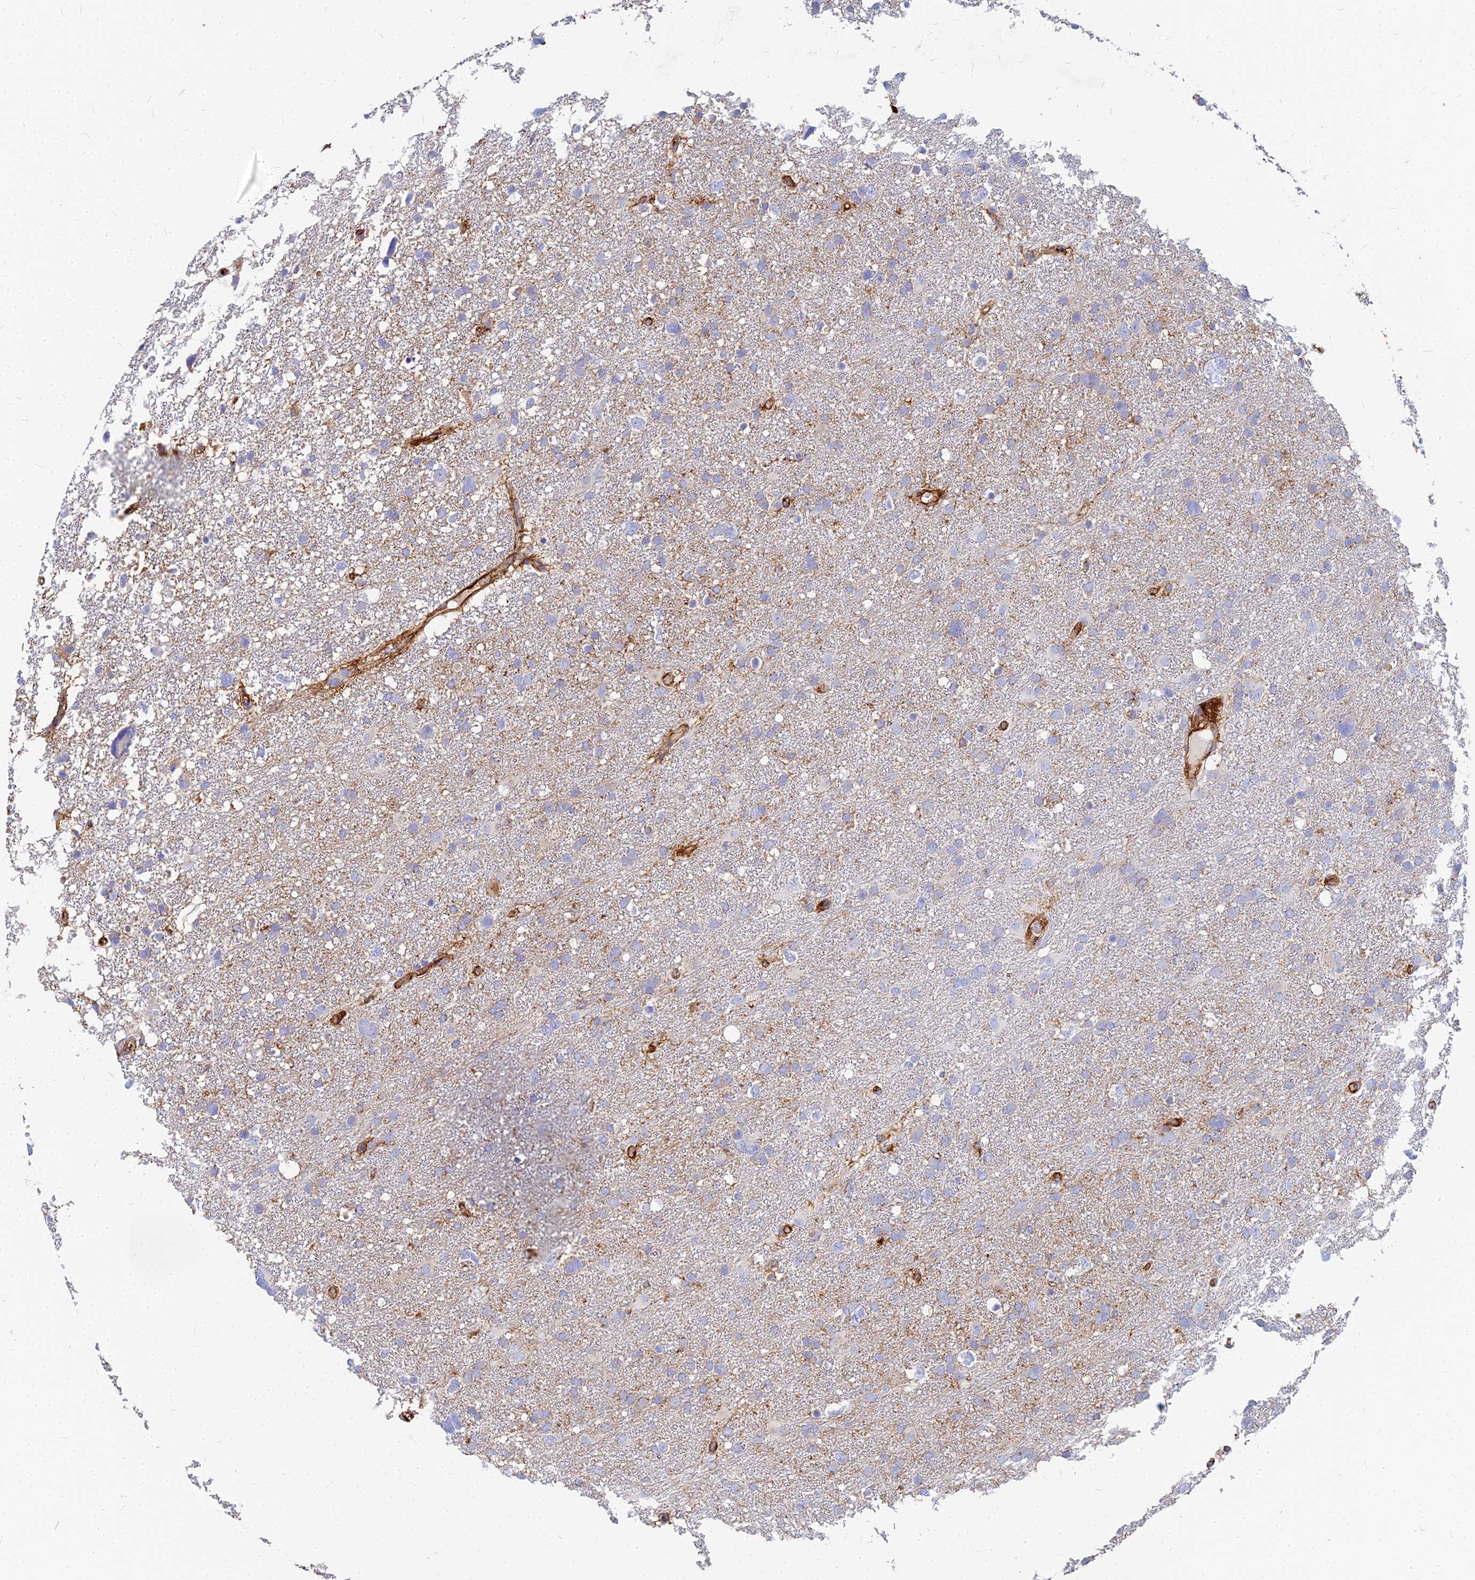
{"staining": {"intensity": "negative", "quantity": "none", "location": "none"}, "tissue": "glioma", "cell_type": "Tumor cells", "image_type": "cancer", "snomed": [{"axis": "morphology", "description": "Glioma, malignant, High grade"}, {"axis": "topography", "description": "Brain"}], "caption": "The micrograph reveals no staining of tumor cells in malignant glioma (high-grade).", "gene": "VAT1", "patient": {"sex": "male", "age": 61}}